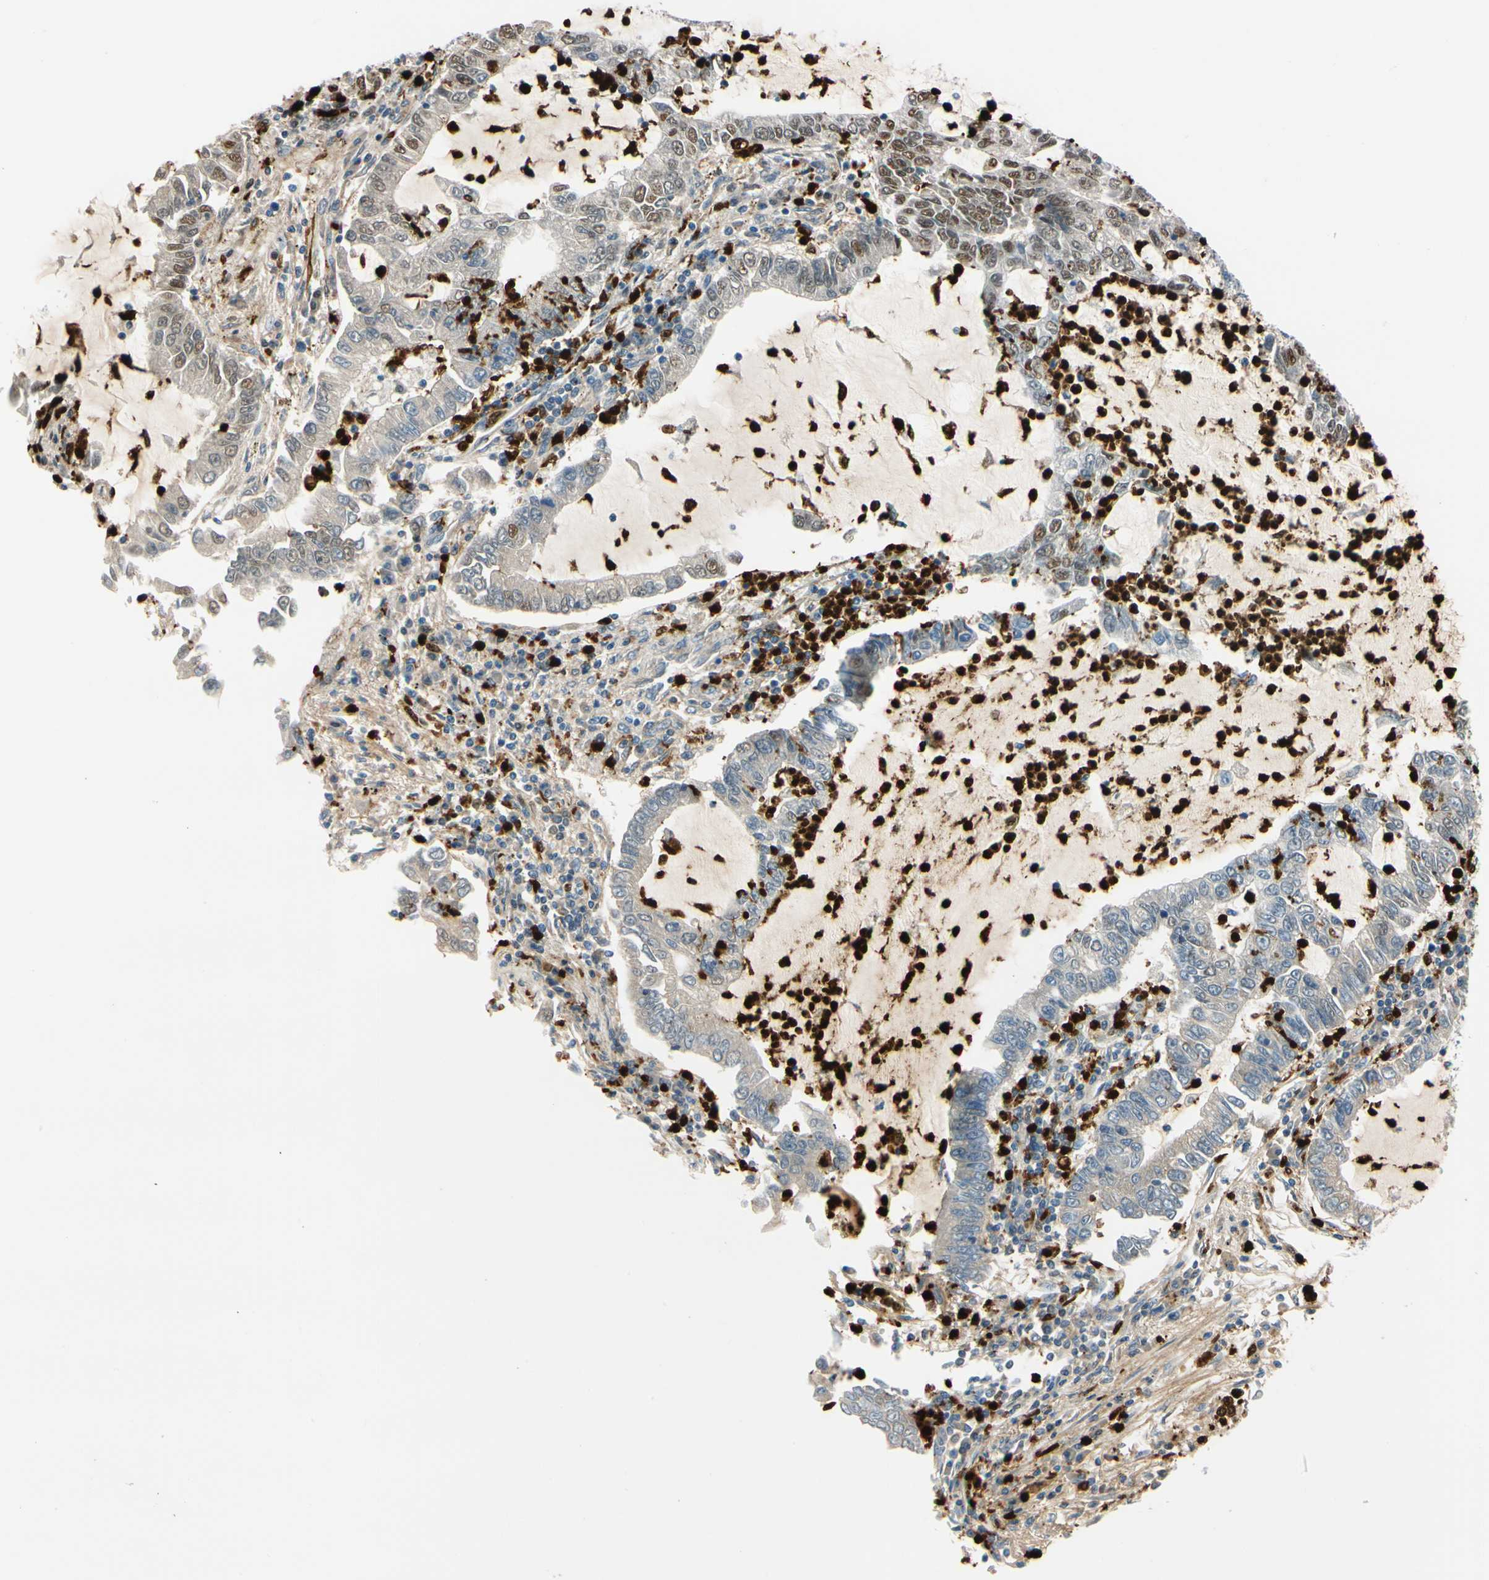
{"staining": {"intensity": "weak", "quantity": "<25%", "location": "cytoplasmic/membranous,nuclear"}, "tissue": "lung cancer", "cell_type": "Tumor cells", "image_type": "cancer", "snomed": [{"axis": "morphology", "description": "Adenocarcinoma, NOS"}, {"axis": "topography", "description": "Lung"}], "caption": "The photomicrograph displays no staining of tumor cells in lung cancer (adenocarcinoma).", "gene": "TRAF5", "patient": {"sex": "female", "age": 51}}